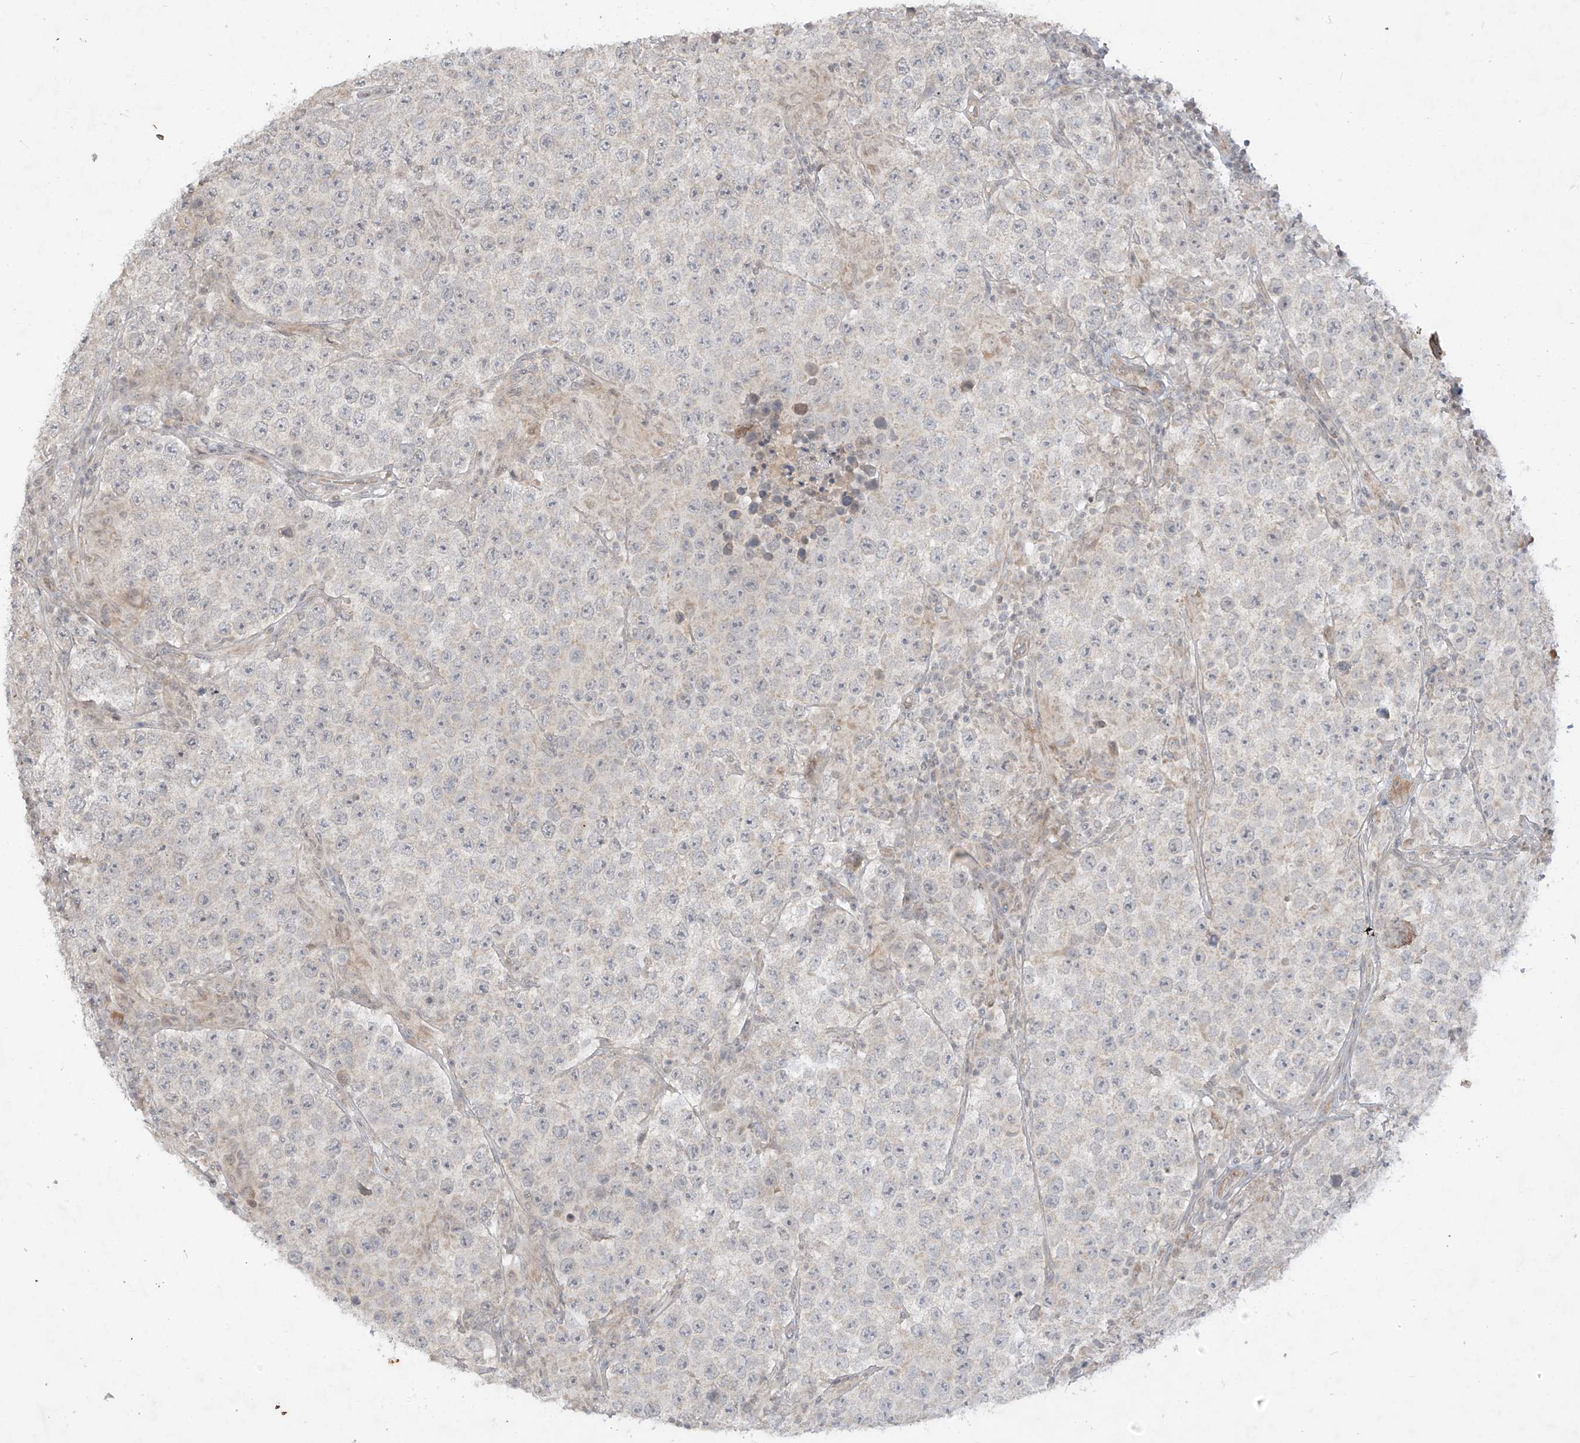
{"staining": {"intensity": "negative", "quantity": "none", "location": "none"}, "tissue": "testis cancer", "cell_type": "Tumor cells", "image_type": "cancer", "snomed": [{"axis": "morphology", "description": "Normal tissue, NOS"}, {"axis": "morphology", "description": "Urothelial carcinoma, High grade"}, {"axis": "morphology", "description": "Seminoma, NOS"}, {"axis": "morphology", "description": "Carcinoma, Embryonal, NOS"}, {"axis": "topography", "description": "Urinary bladder"}, {"axis": "topography", "description": "Testis"}], "caption": "Urothelial carcinoma (high-grade) (testis) was stained to show a protein in brown. There is no significant staining in tumor cells.", "gene": "DGKQ", "patient": {"sex": "male", "age": 41}}